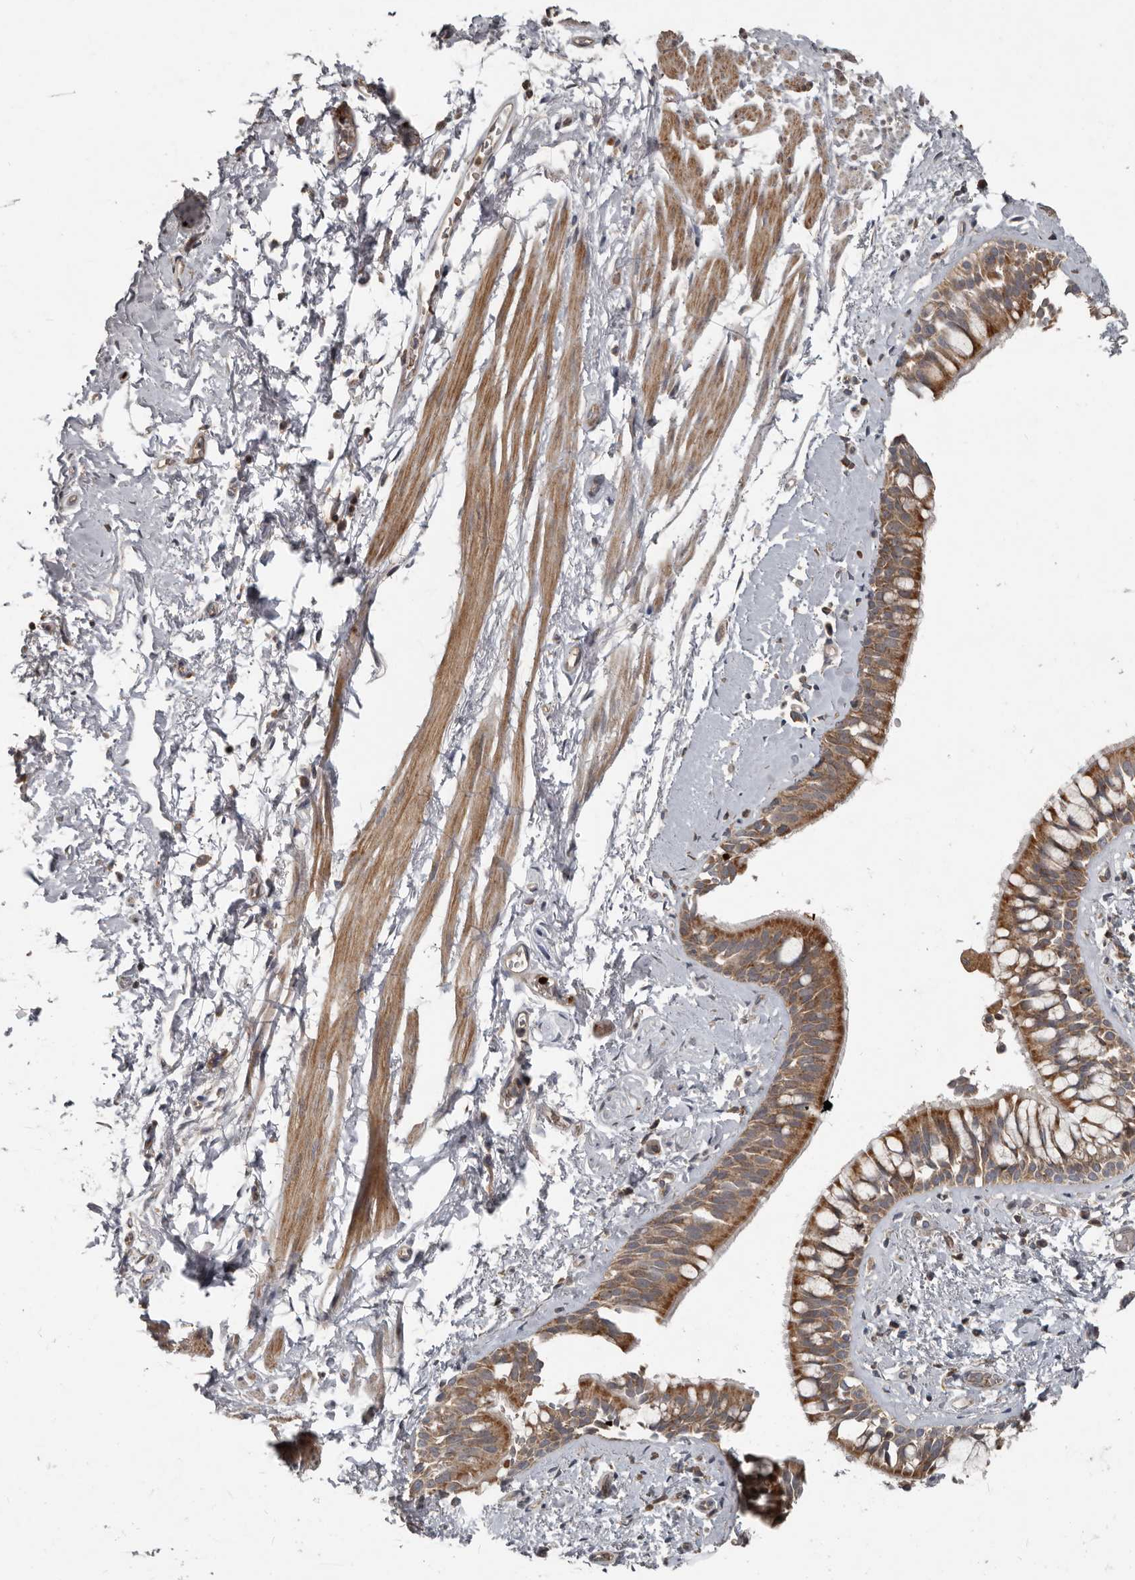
{"staining": {"intensity": "moderate", "quantity": ">75%", "location": "cytoplasmic/membranous"}, "tissue": "bronchus", "cell_type": "Respiratory epithelial cells", "image_type": "normal", "snomed": [{"axis": "morphology", "description": "Normal tissue, NOS"}, {"axis": "morphology", "description": "Inflammation, NOS"}, {"axis": "topography", "description": "Cartilage tissue"}, {"axis": "topography", "description": "Bronchus"}, {"axis": "topography", "description": "Lung"}], "caption": "High-power microscopy captured an immunohistochemistry (IHC) micrograph of benign bronchus, revealing moderate cytoplasmic/membranous positivity in approximately >75% of respiratory epithelial cells.", "gene": "FBXO31", "patient": {"sex": "female", "age": 64}}